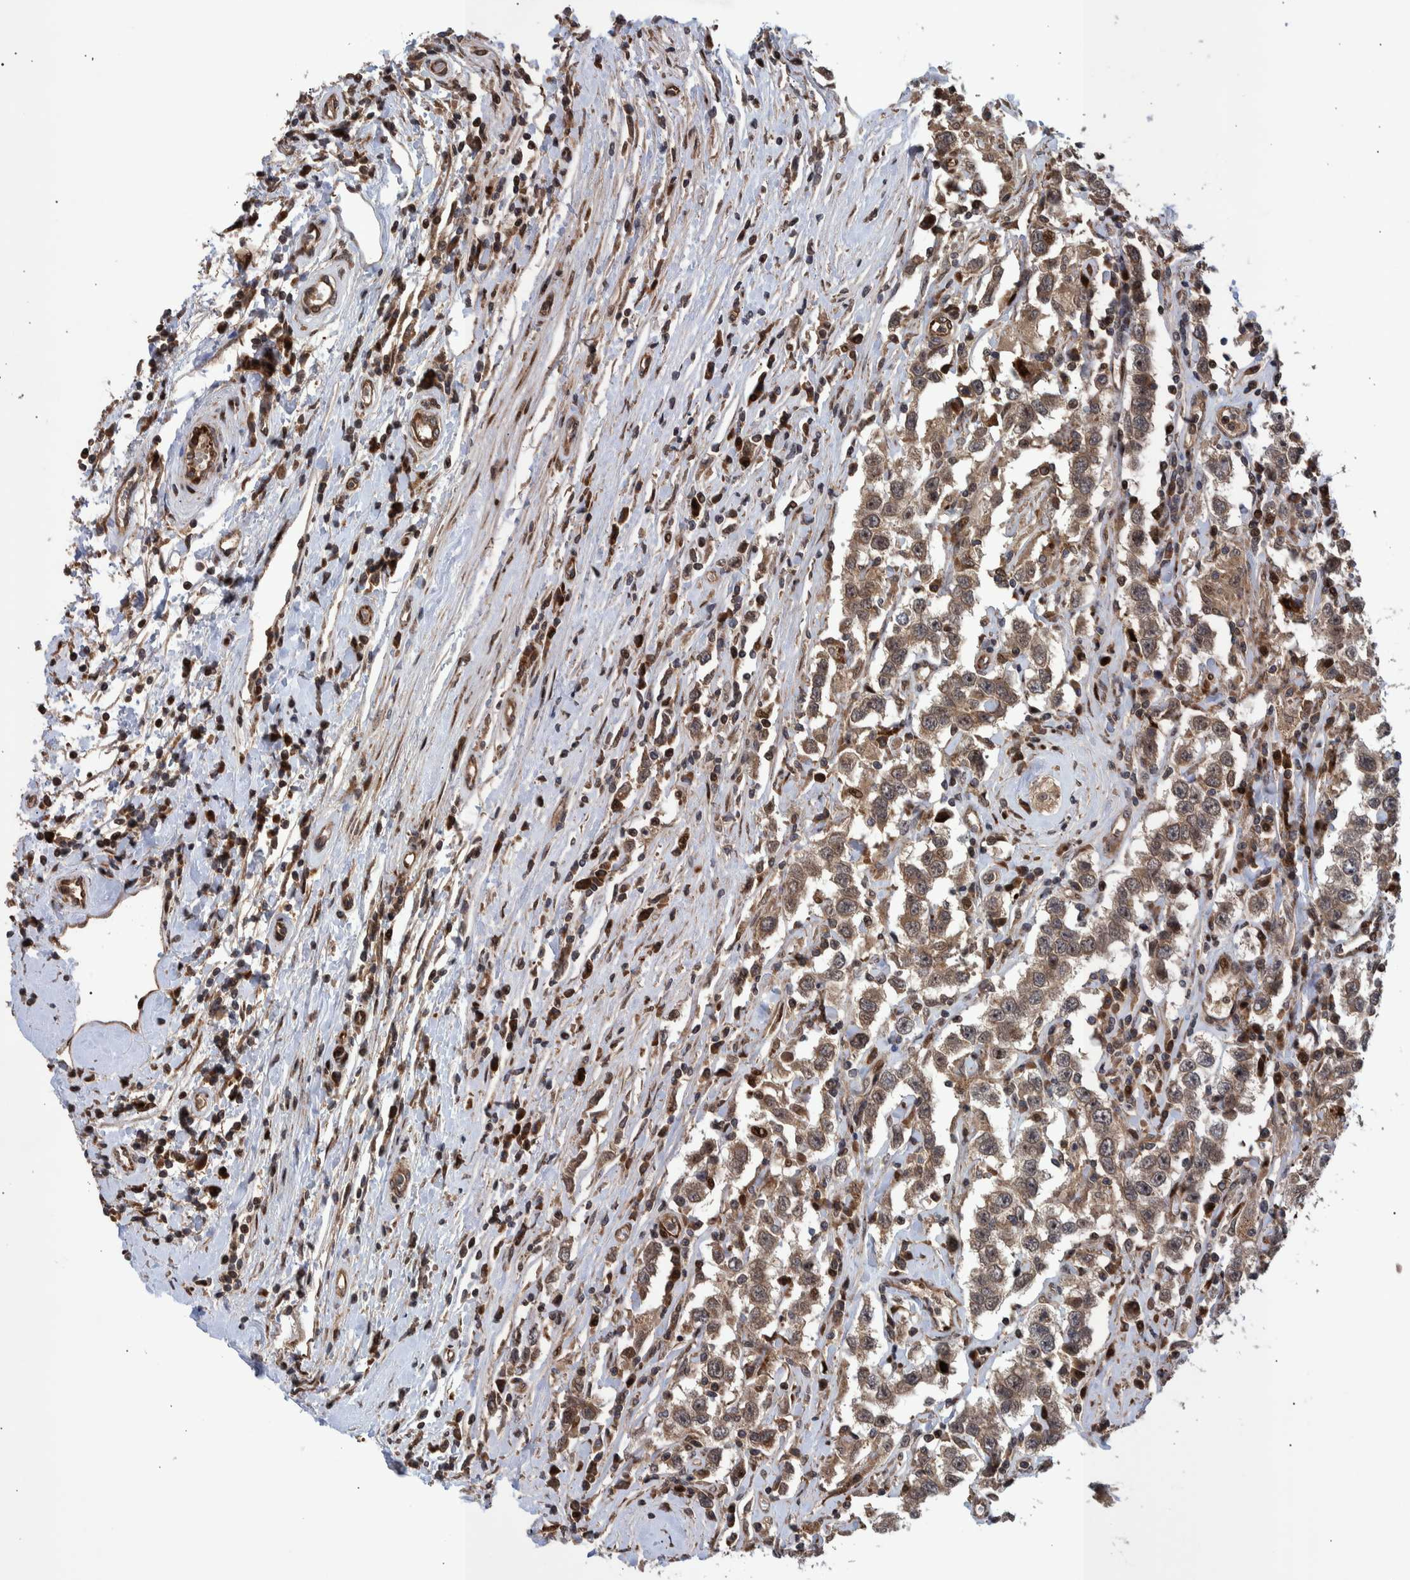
{"staining": {"intensity": "weak", "quantity": ">75%", "location": "cytoplasmic/membranous,nuclear"}, "tissue": "testis cancer", "cell_type": "Tumor cells", "image_type": "cancer", "snomed": [{"axis": "morphology", "description": "Seminoma, NOS"}, {"axis": "topography", "description": "Testis"}], "caption": "This photomicrograph displays immunohistochemistry (IHC) staining of human testis cancer (seminoma), with low weak cytoplasmic/membranous and nuclear positivity in about >75% of tumor cells.", "gene": "SHISA6", "patient": {"sex": "male", "age": 41}}